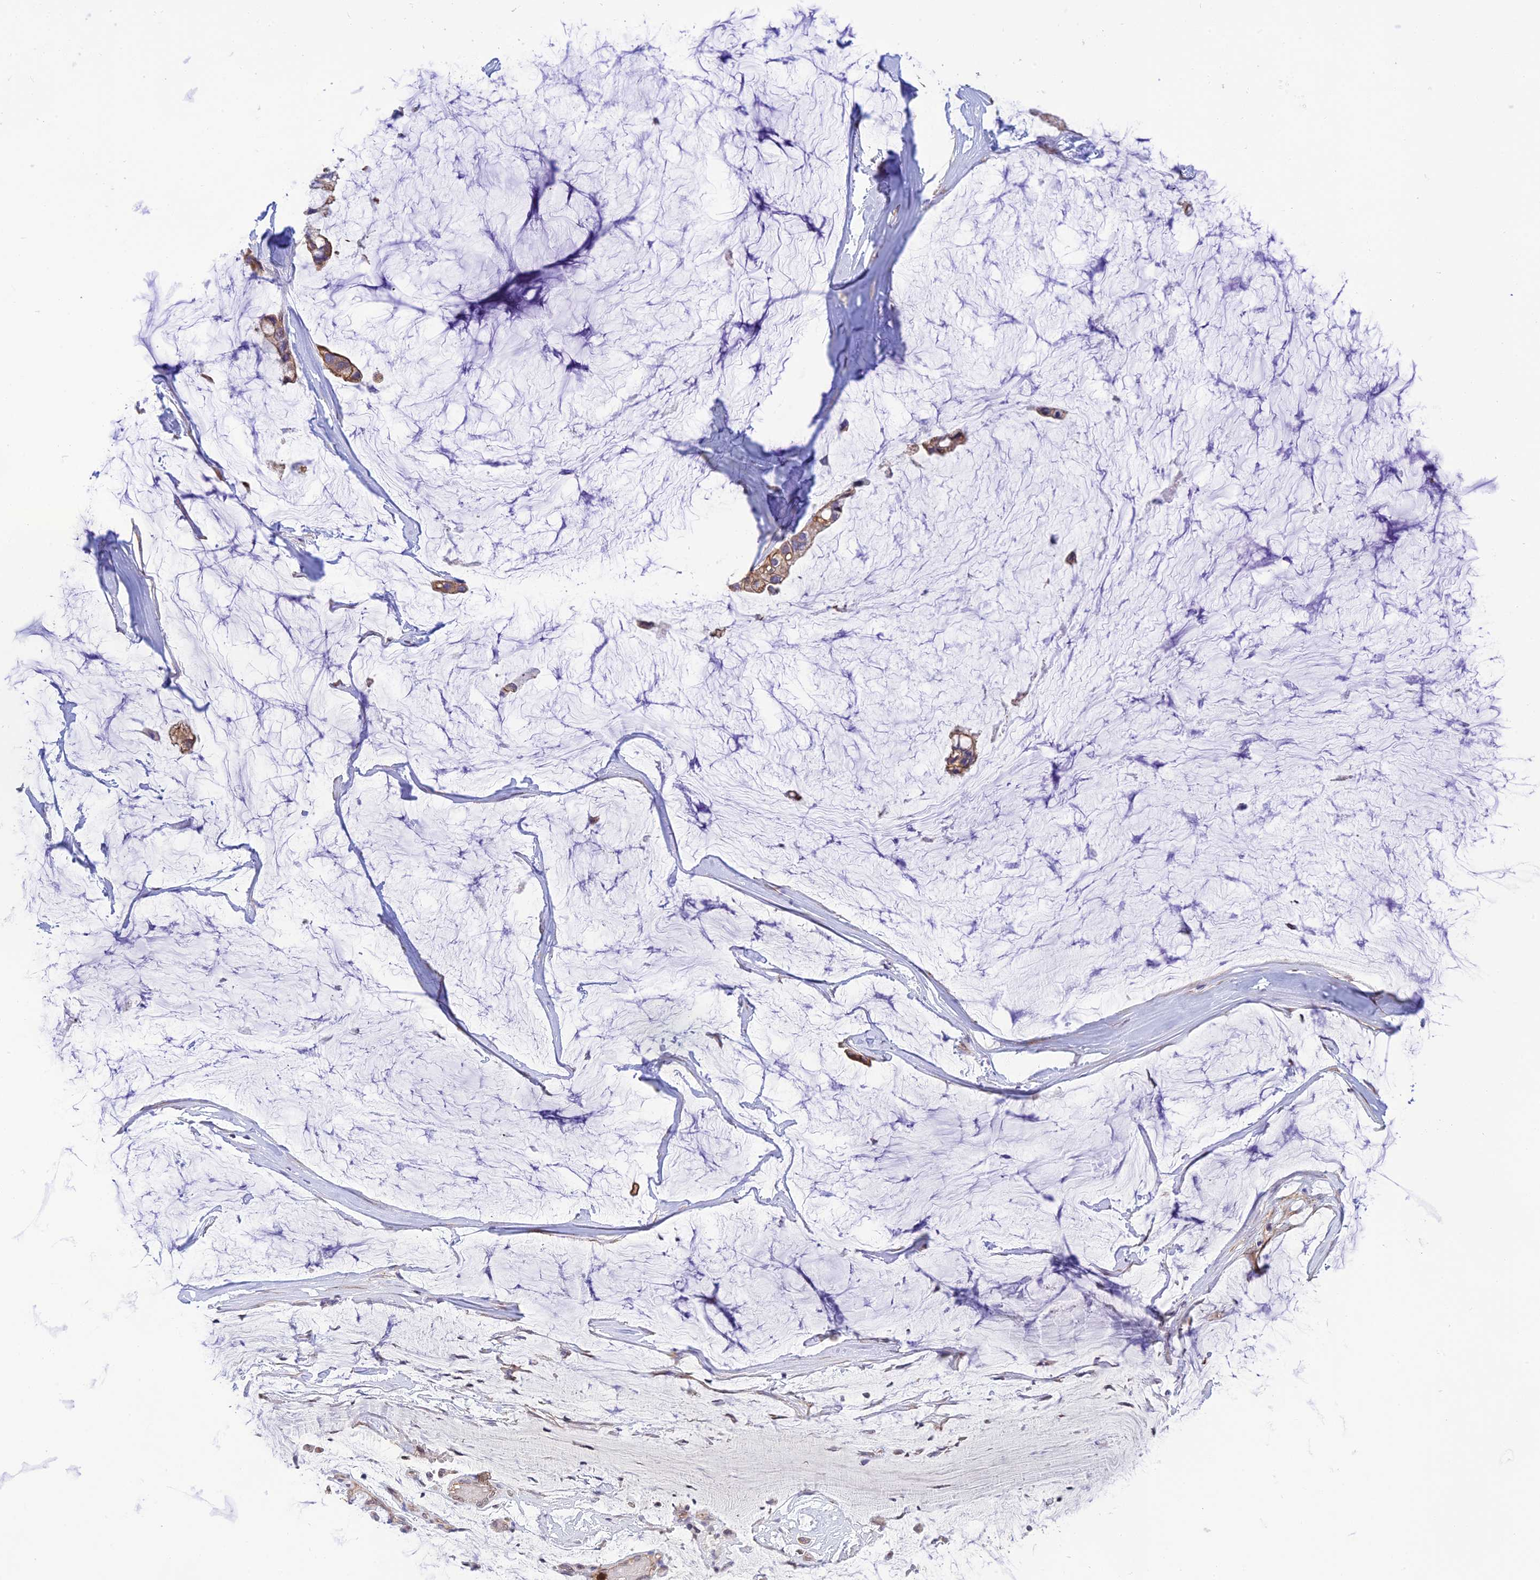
{"staining": {"intensity": "moderate", "quantity": ">75%", "location": "cytoplasmic/membranous"}, "tissue": "ovarian cancer", "cell_type": "Tumor cells", "image_type": "cancer", "snomed": [{"axis": "morphology", "description": "Cystadenocarcinoma, mucinous, NOS"}, {"axis": "topography", "description": "Ovary"}], "caption": "About >75% of tumor cells in human ovarian cancer (mucinous cystadenocarcinoma) exhibit moderate cytoplasmic/membranous protein staining as visualized by brown immunohistochemical staining.", "gene": "PKHD1L1", "patient": {"sex": "female", "age": 39}}